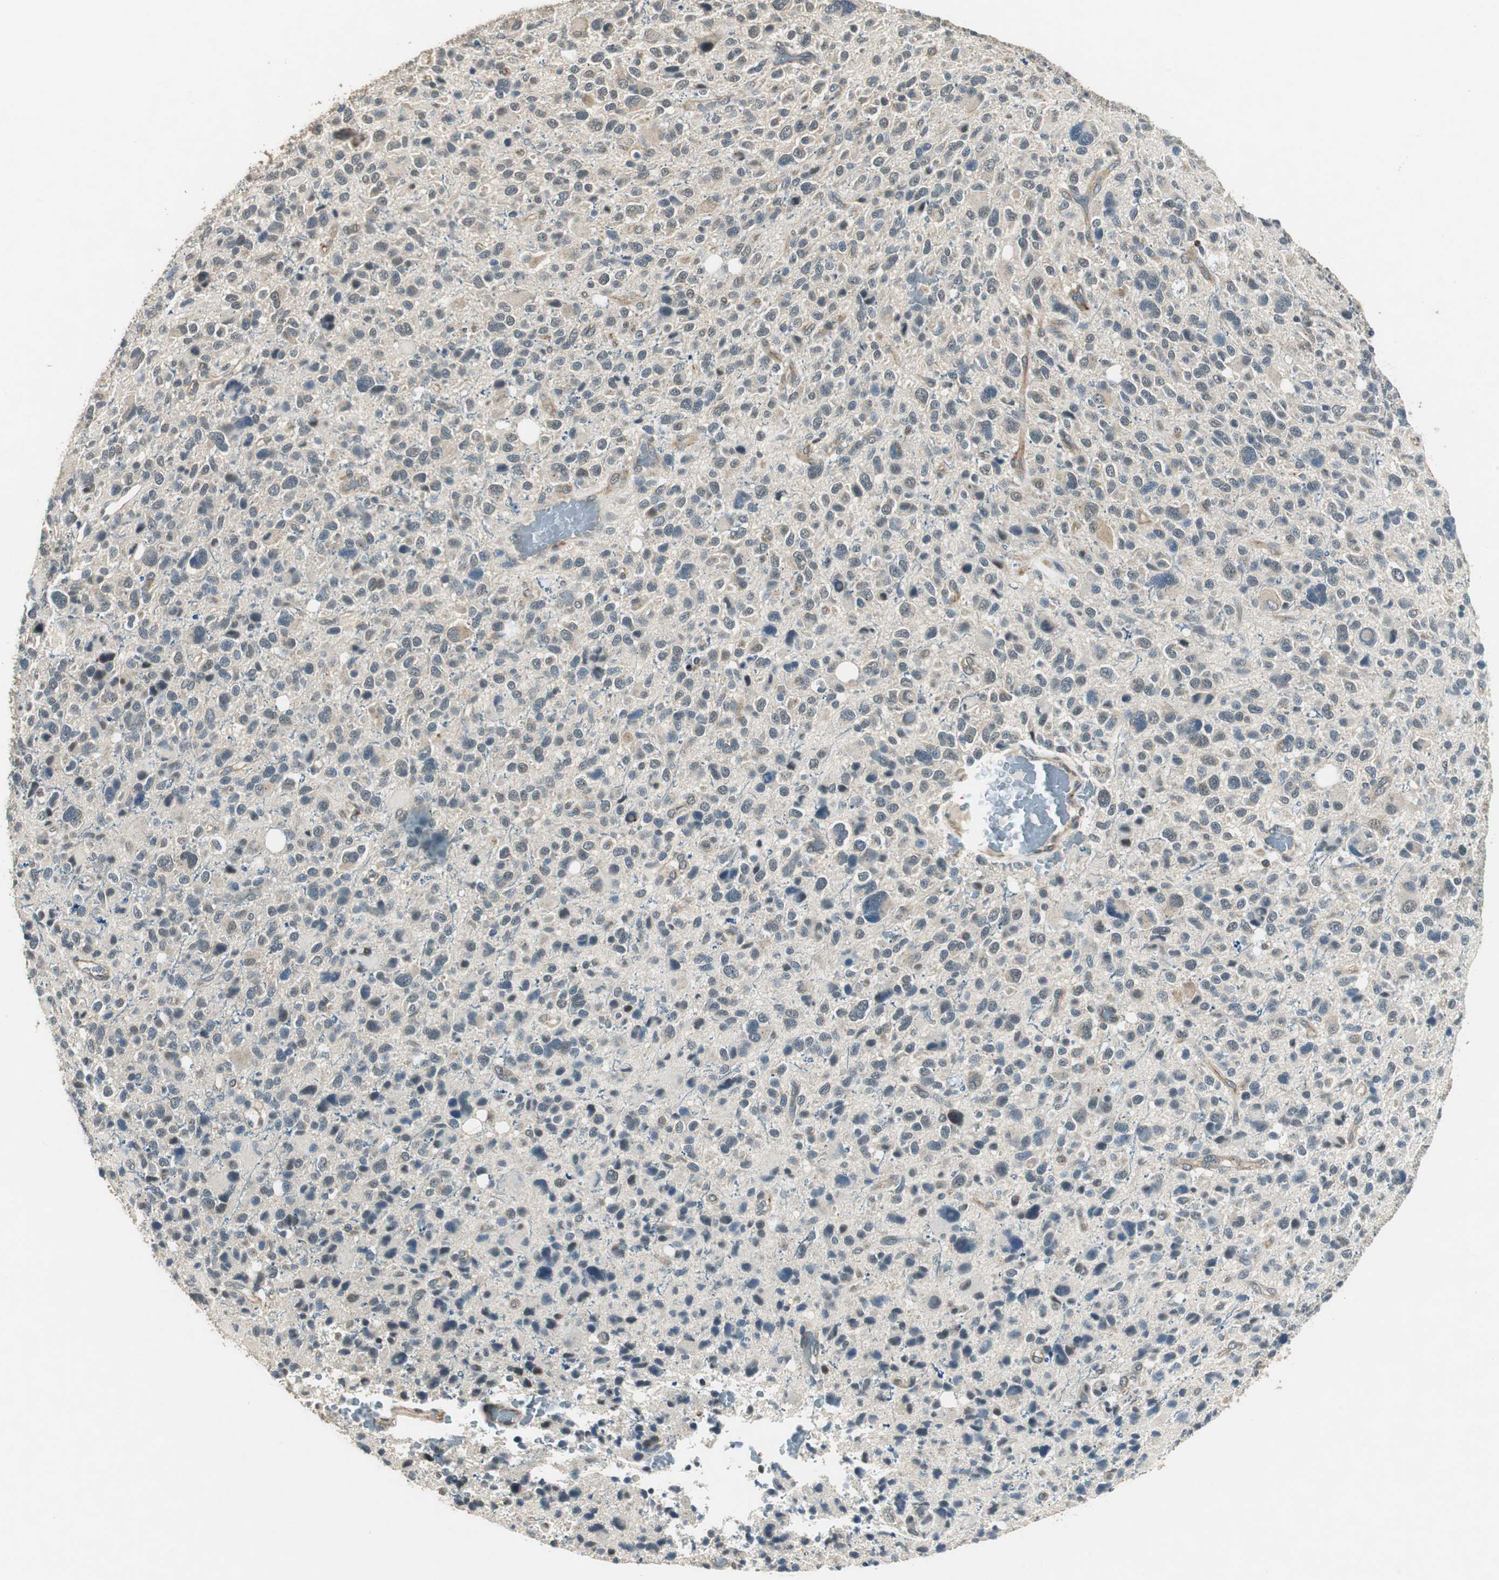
{"staining": {"intensity": "weak", "quantity": "25%-75%", "location": "cytoplasmic/membranous"}, "tissue": "glioma", "cell_type": "Tumor cells", "image_type": "cancer", "snomed": [{"axis": "morphology", "description": "Glioma, malignant, High grade"}, {"axis": "topography", "description": "Brain"}], "caption": "Malignant high-grade glioma stained with immunohistochemistry (IHC) demonstrates weak cytoplasmic/membranous staining in approximately 25%-75% of tumor cells. Nuclei are stained in blue.", "gene": "PSMB4", "patient": {"sex": "male", "age": 48}}